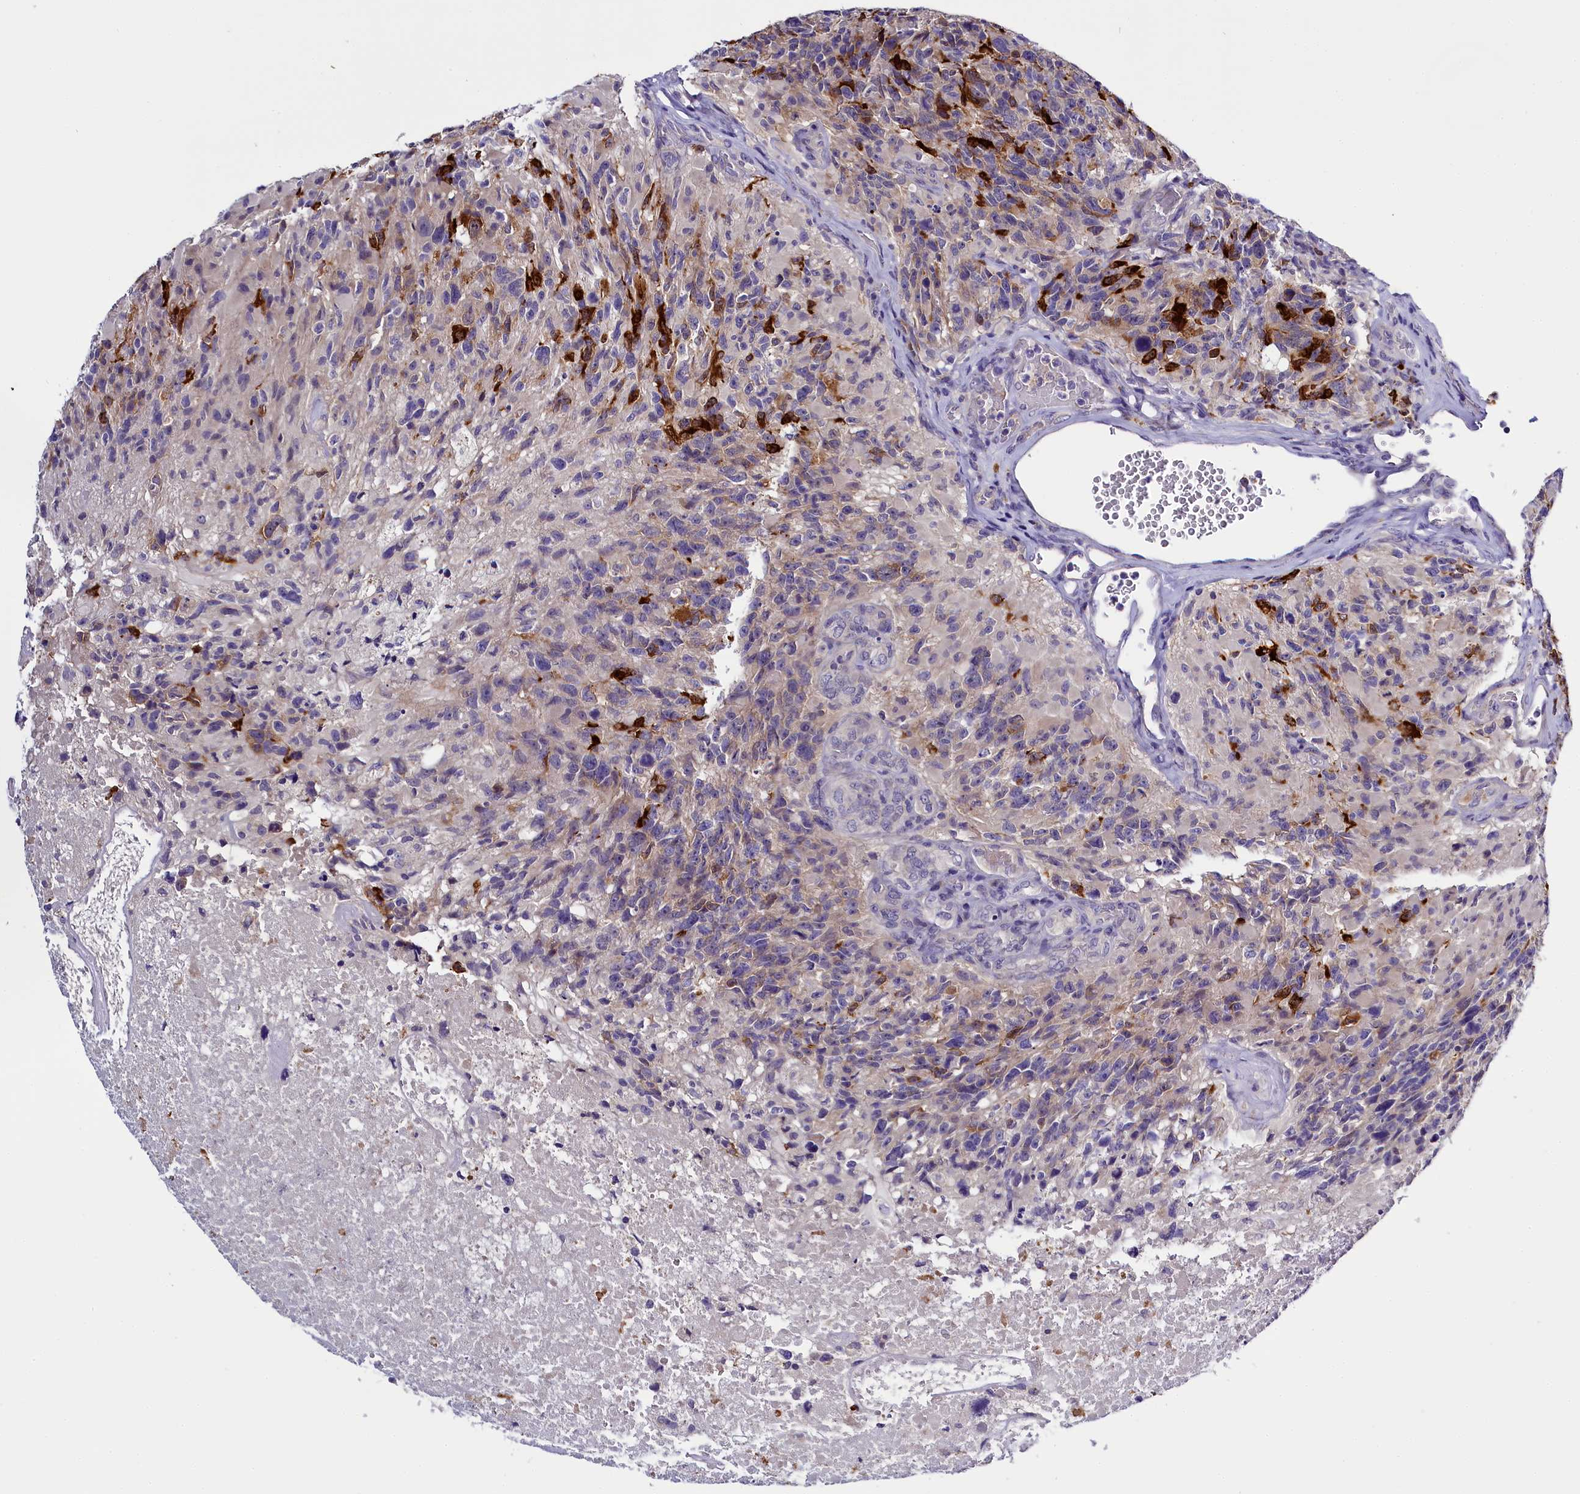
{"staining": {"intensity": "negative", "quantity": "none", "location": "none"}, "tissue": "glioma", "cell_type": "Tumor cells", "image_type": "cancer", "snomed": [{"axis": "morphology", "description": "Glioma, malignant, High grade"}, {"axis": "topography", "description": "Brain"}], "caption": "This is an IHC photomicrograph of human glioma. There is no expression in tumor cells.", "gene": "ENKD1", "patient": {"sex": "male", "age": 76}}